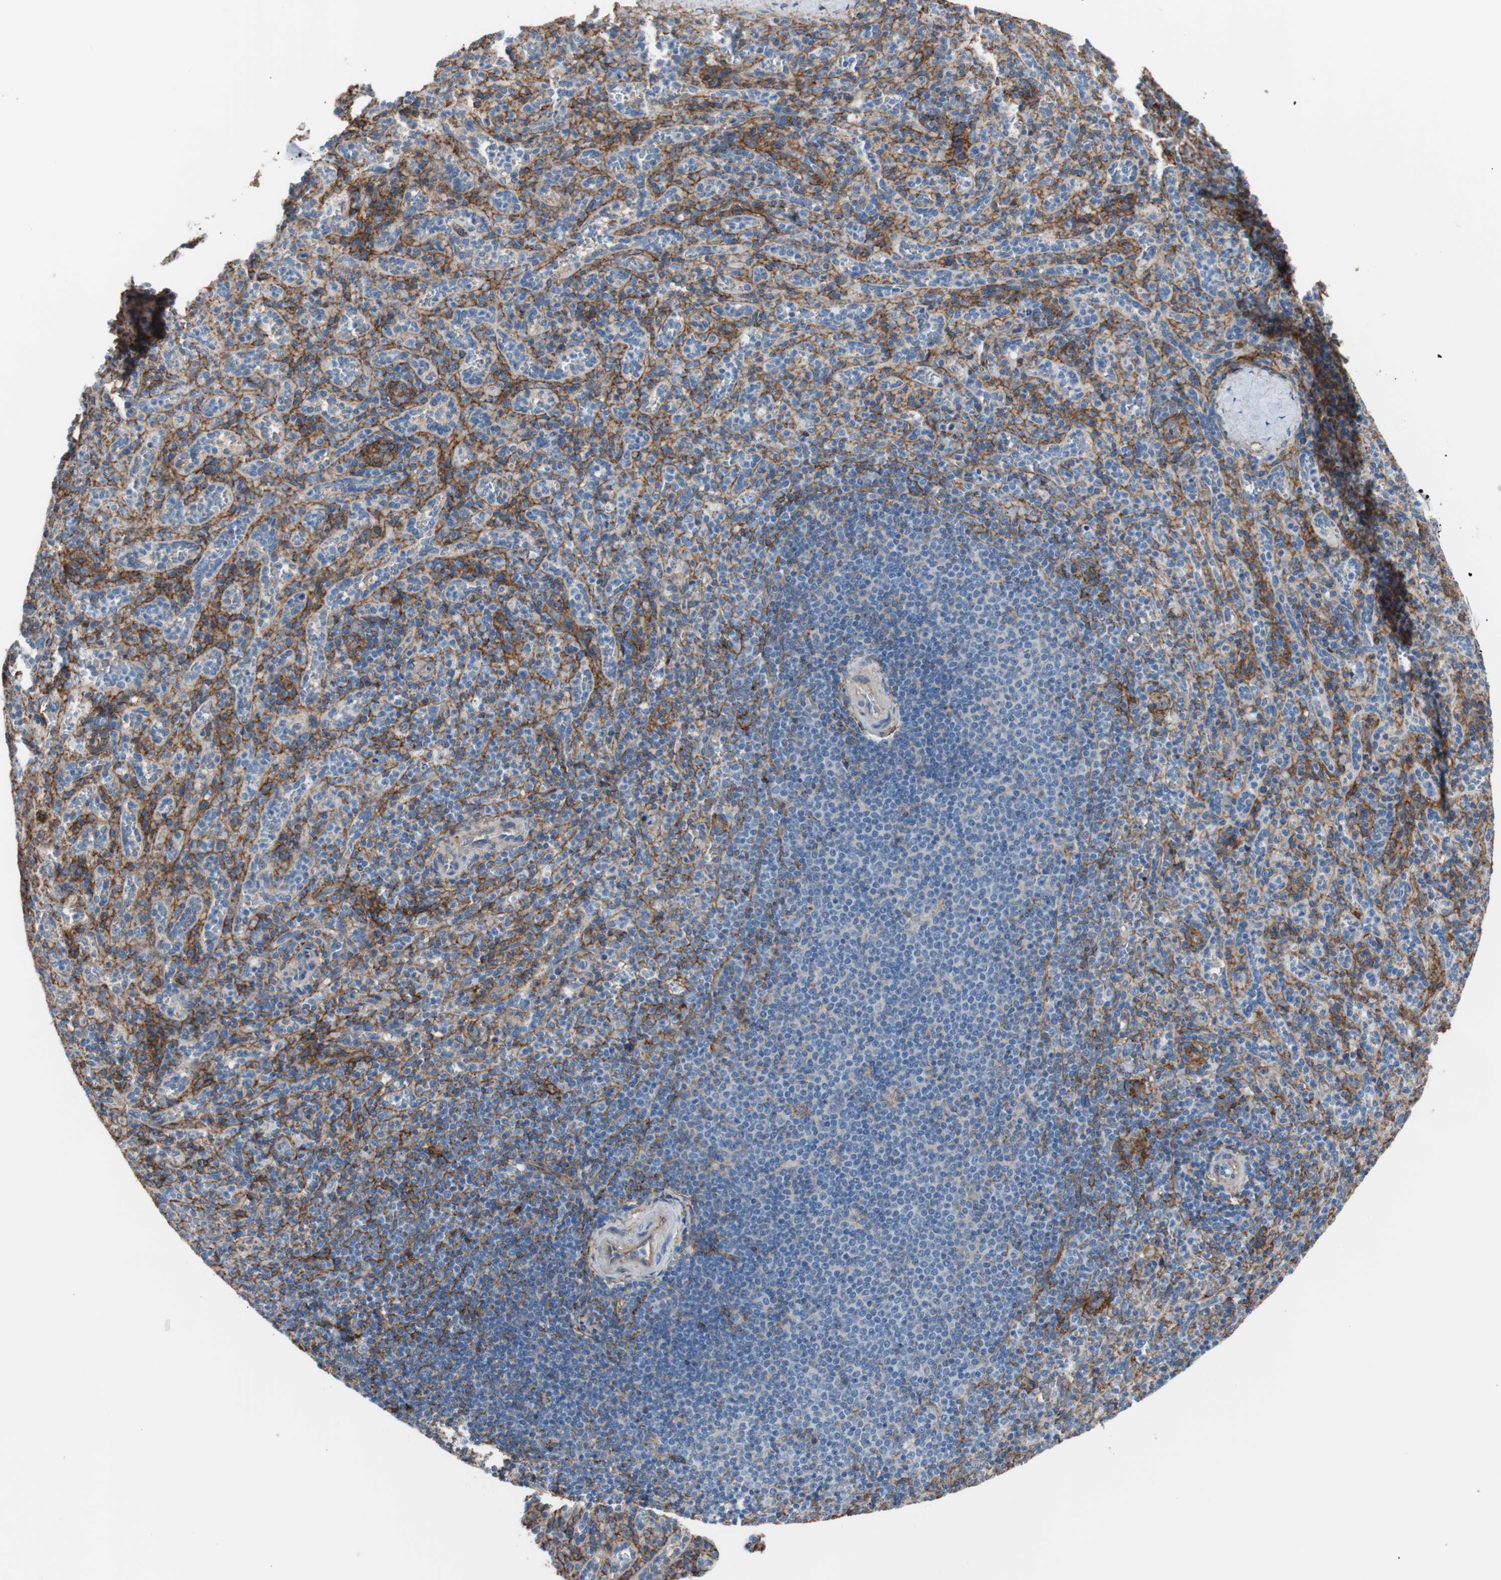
{"staining": {"intensity": "negative", "quantity": "none", "location": "none"}, "tissue": "spleen", "cell_type": "Cells in red pulp", "image_type": "normal", "snomed": [{"axis": "morphology", "description": "Normal tissue, NOS"}, {"axis": "topography", "description": "Spleen"}], "caption": "An IHC micrograph of normal spleen is shown. There is no staining in cells in red pulp of spleen. Nuclei are stained in blue.", "gene": "CD81", "patient": {"sex": "male", "age": 36}}